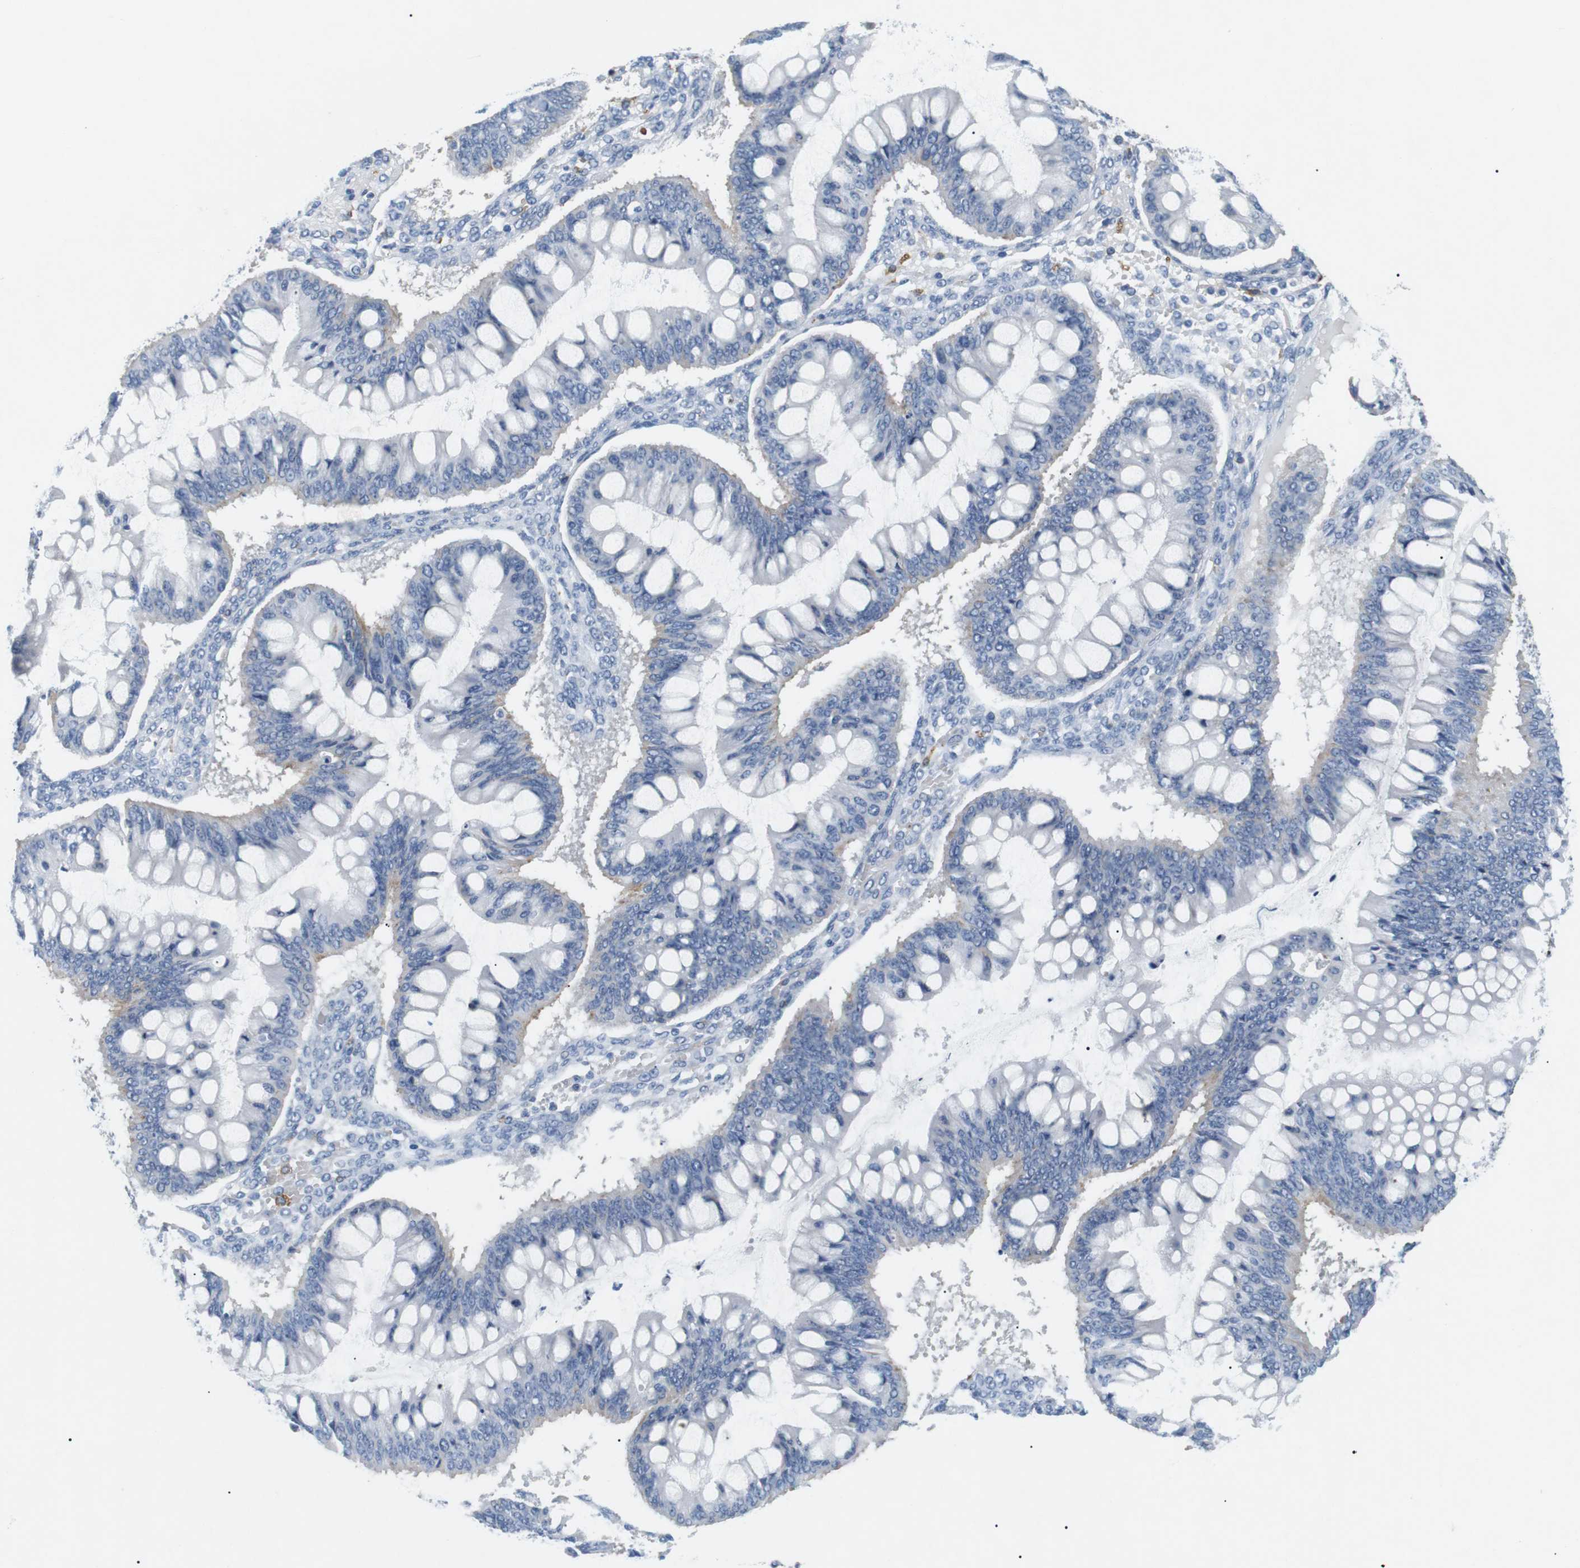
{"staining": {"intensity": "negative", "quantity": "none", "location": "none"}, "tissue": "ovarian cancer", "cell_type": "Tumor cells", "image_type": "cancer", "snomed": [{"axis": "morphology", "description": "Cystadenocarcinoma, mucinous, NOS"}, {"axis": "topography", "description": "Ovary"}], "caption": "Protein analysis of ovarian cancer reveals no significant expression in tumor cells. (DAB IHC, high magnification).", "gene": "FCGRT", "patient": {"sex": "female", "age": 73}}